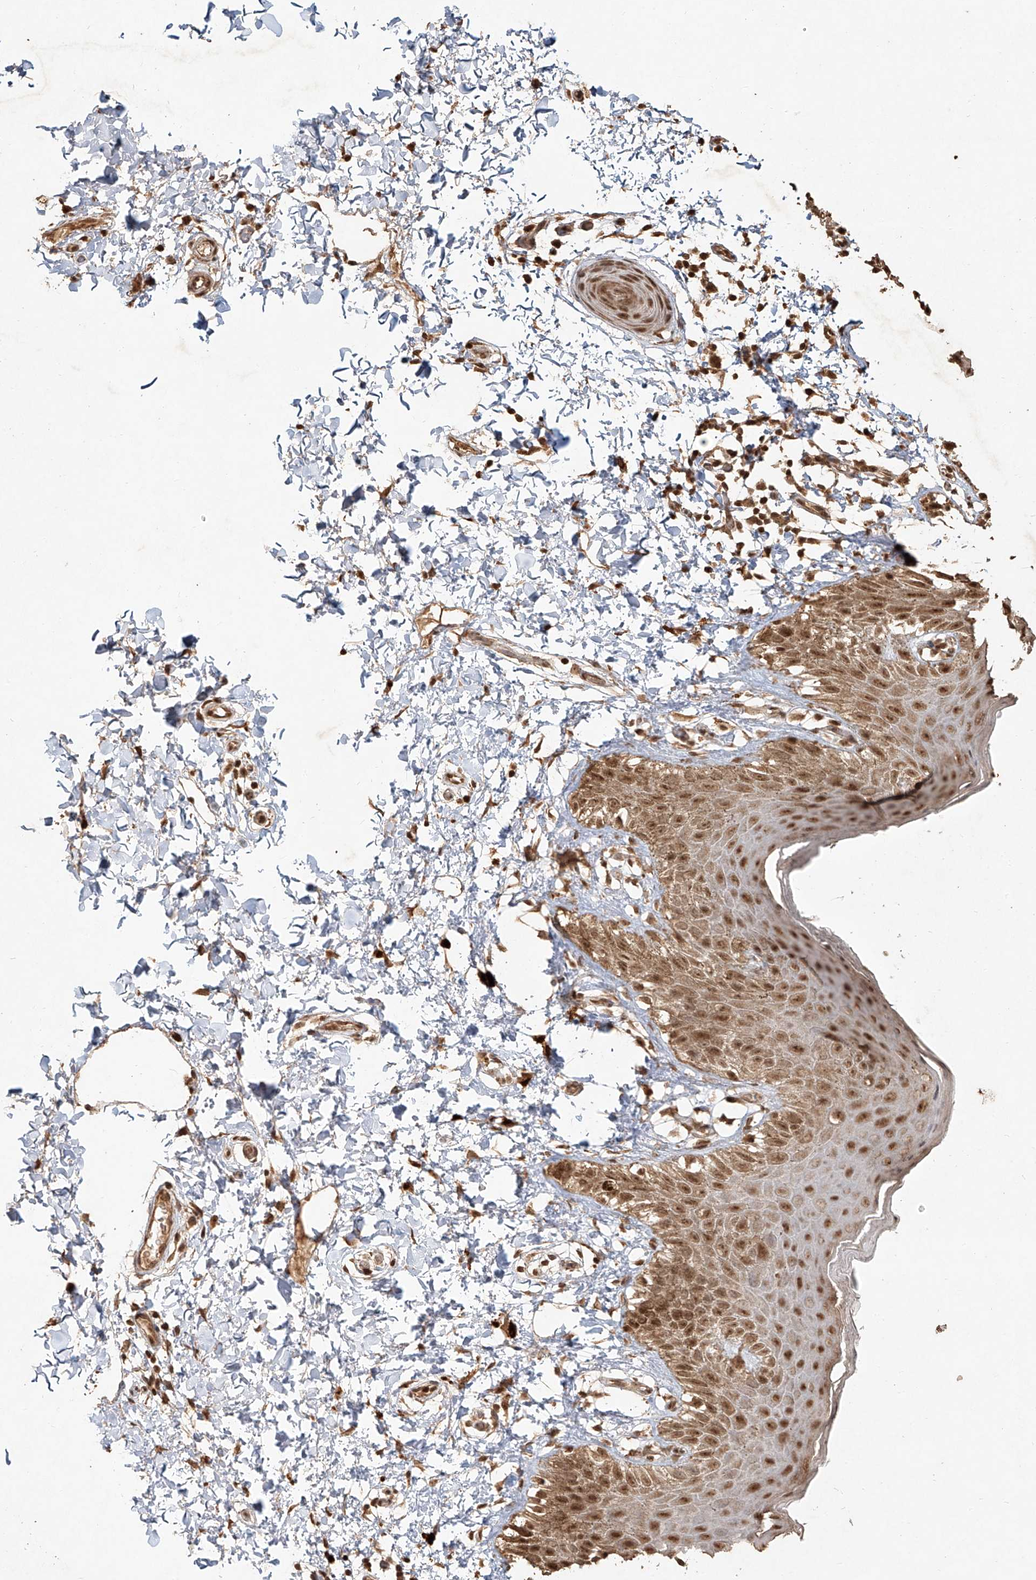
{"staining": {"intensity": "moderate", "quantity": ">75%", "location": "cytoplasmic/membranous,nuclear"}, "tissue": "skin", "cell_type": "Epidermal cells", "image_type": "normal", "snomed": [{"axis": "morphology", "description": "Normal tissue, NOS"}, {"axis": "topography", "description": "Anal"}], "caption": "DAB immunohistochemical staining of unremarkable skin displays moderate cytoplasmic/membranous,nuclear protein positivity in approximately >75% of epidermal cells.", "gene": "UBE2K", "patient": {"sex": "male", "age": 44}}